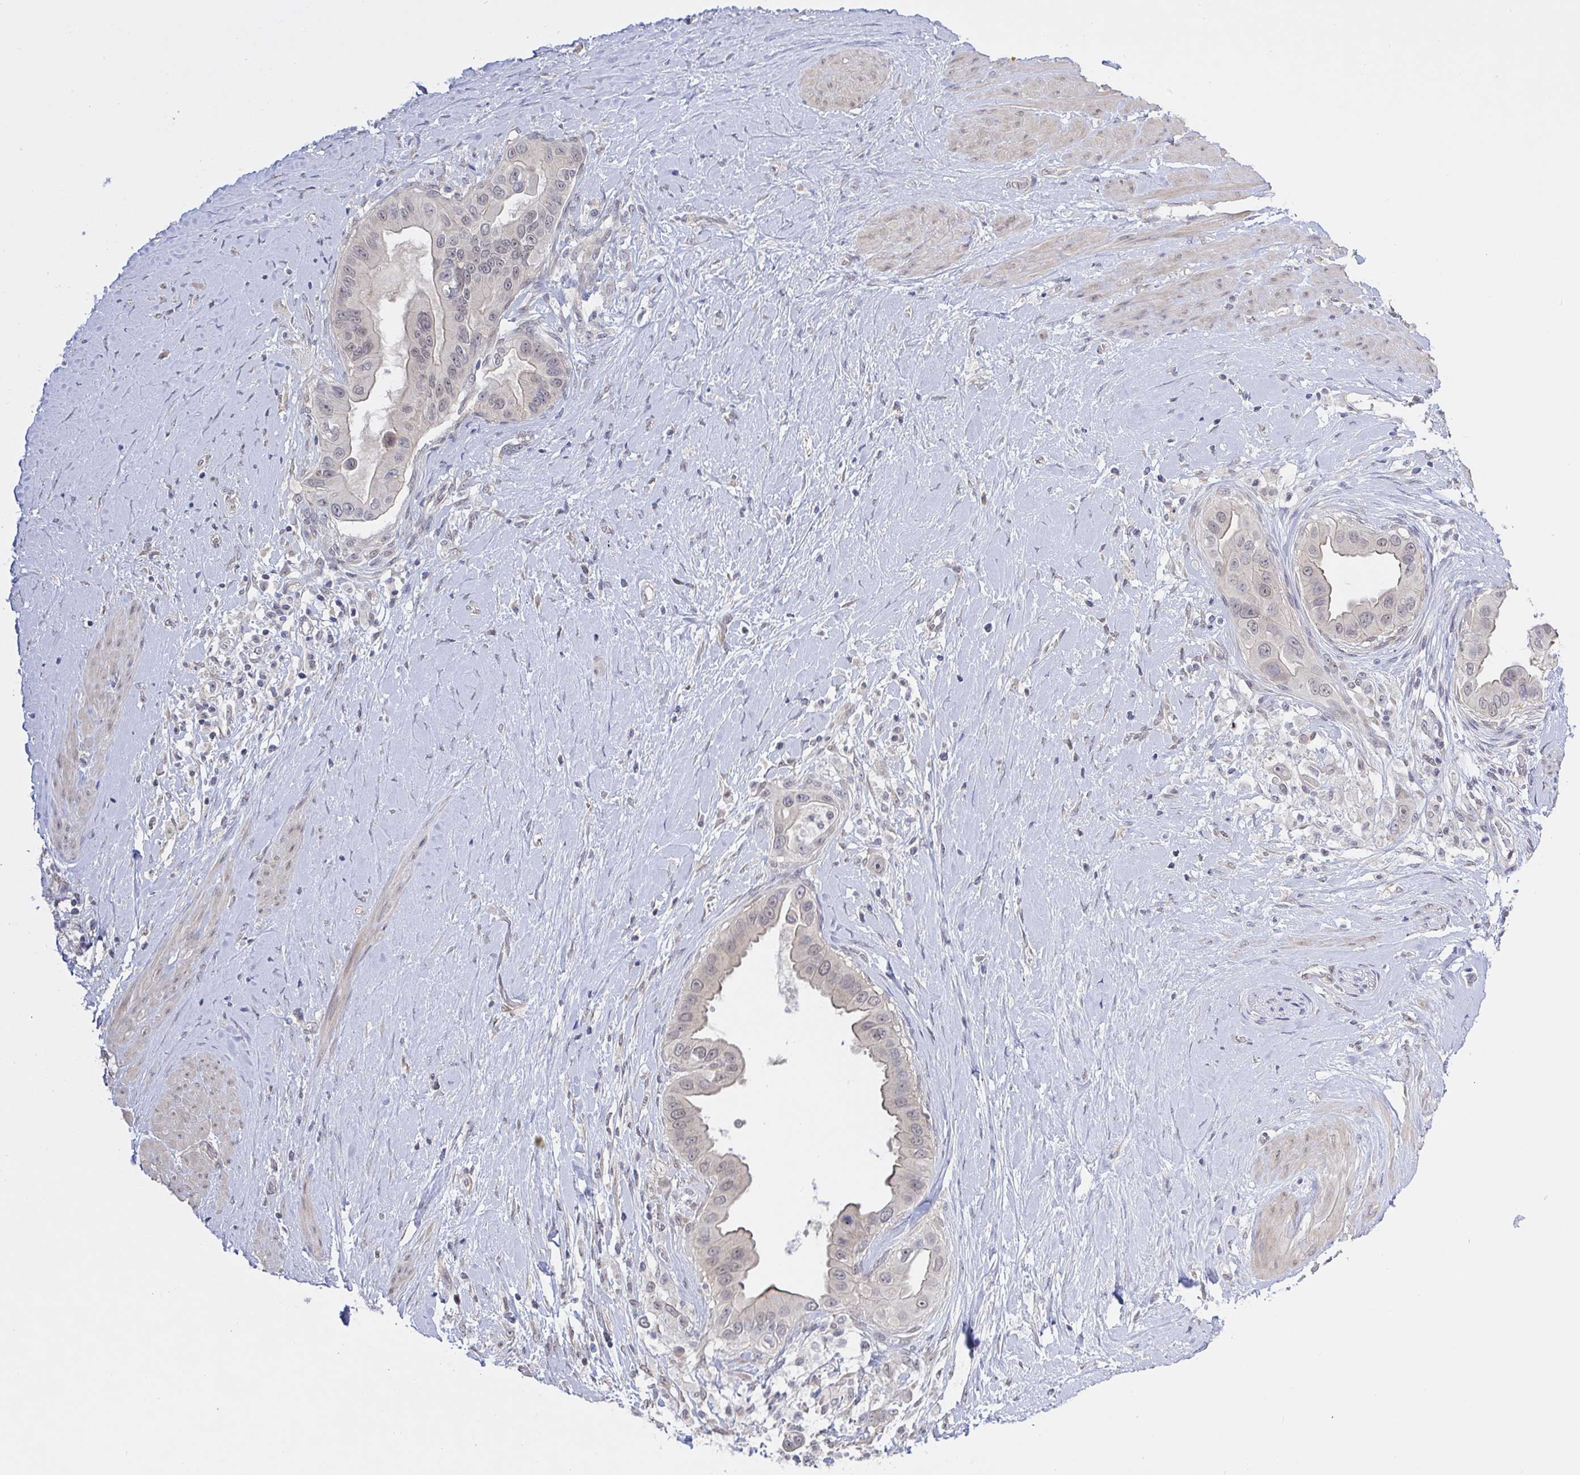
{"staining": {"intensity": "weak", "quantity": "25%-75%", "location": "nuclear"}, "tissue": "pancreatic cancer", "cell_type": "Tumor cells", "image_type": "cancer", "snomed": [{"axis": "morphology", "description": "Adenocarcinoma, NOS"}, {"axis": "topography", "description": "Pancreas"}], "caption": "IHC (DAB (3,3'-diaminobenzidine)) staining of pancreatic cancer reveals weak nuclear protein expression in approximately 25%-75% of tumor cells.", "gene": "HYPK", "patient": {"sex": "female", "age": 56}}